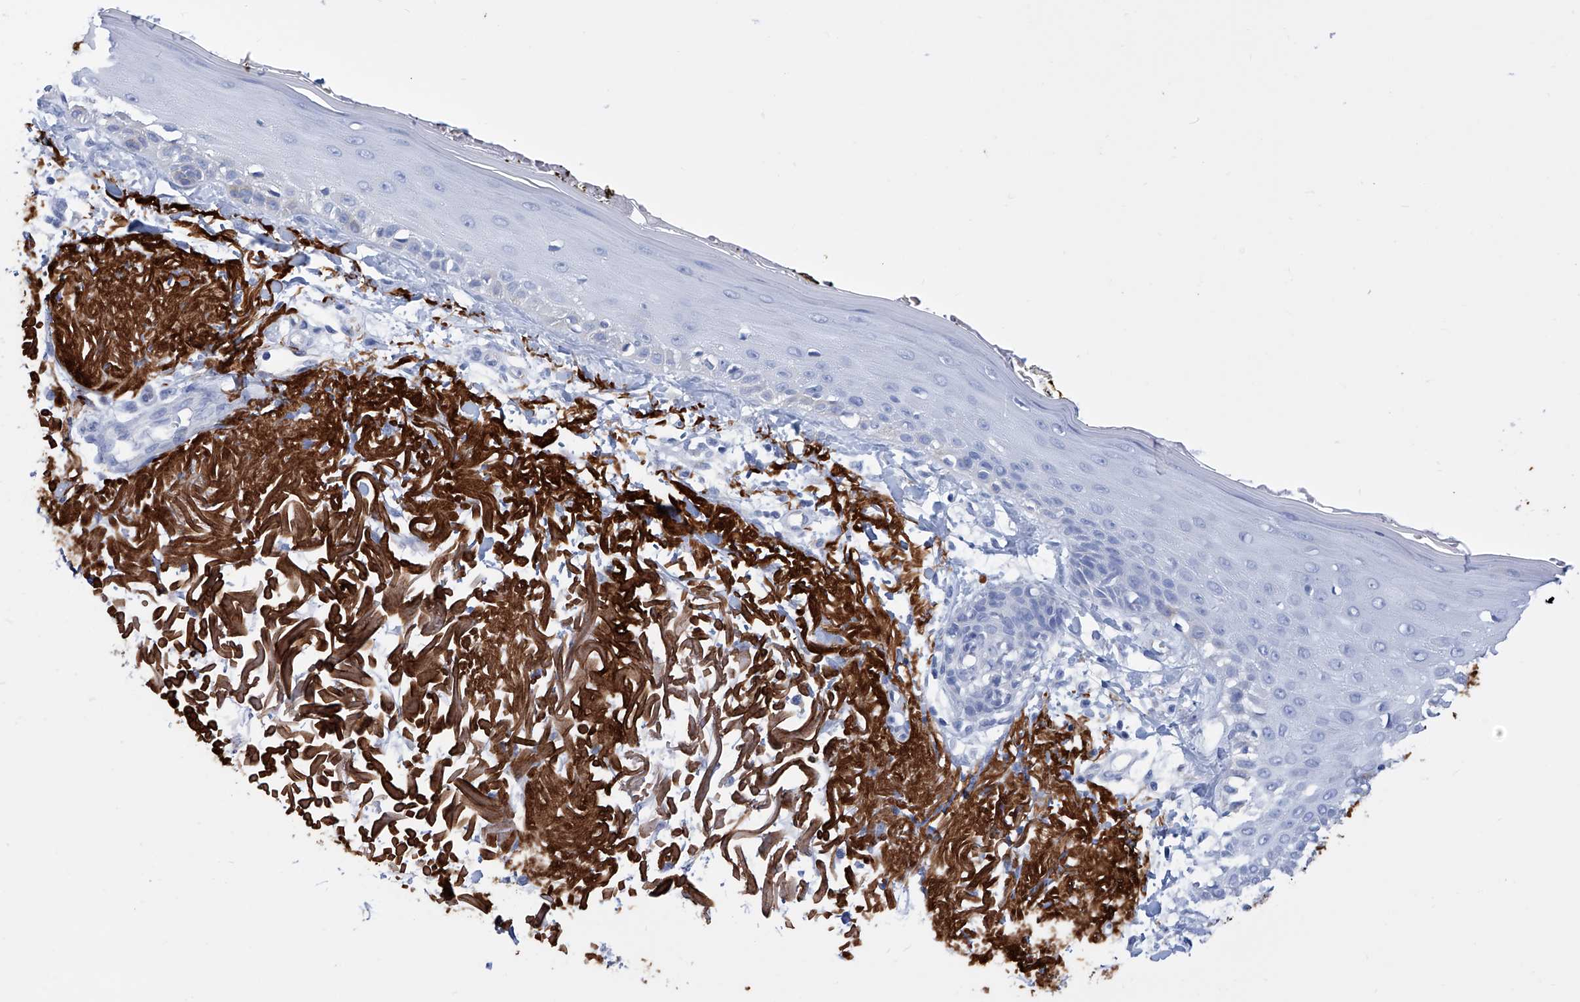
{"staining": {"intensity": "negative", "quantity": "none", "location": "none"}, "tissue": "skin", "cell_type": "Fibroblasts", "image_type": "normal", "snomed": [{"axis": "morphology", "description": "Normal tissue, NOS"}, {"axis": "topography", "description": "Skin"}, {"axis": "topography", "description": "Skeletal muscle"}], "caption": "A high-resolution micrograph shows immunohistochemistry staining of normal skin, which reveals no significant staining in fibroblasts.", "gene": "SMS", "patient": {"sex": "male", "age": 83}}